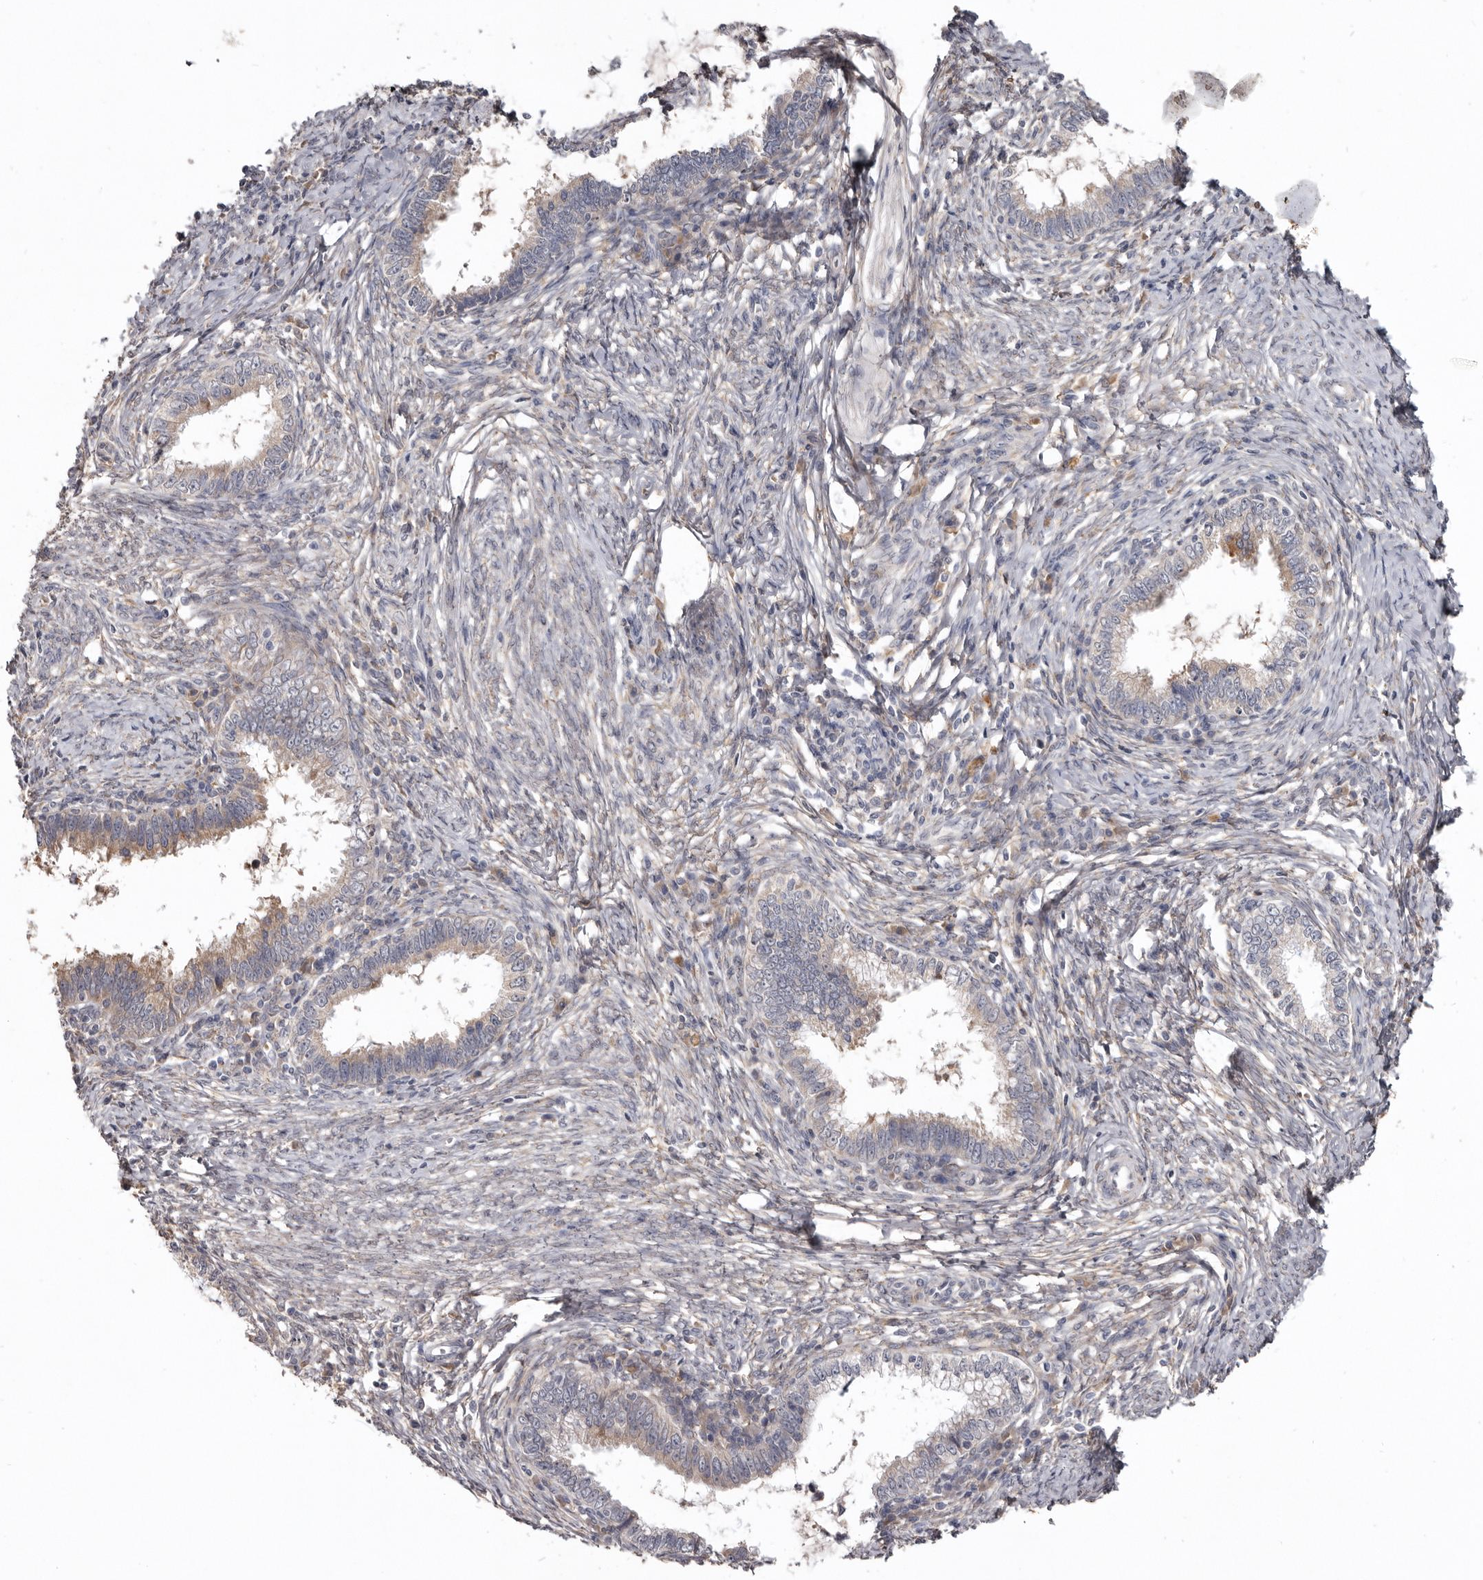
{"staining": {"intensity": "weak", "quantity": "<25%", "location": "cytoplasmic/membranous"}, "tissue": "cervical cancer", "cell_type": "Tumor cells", "image_type": "cancer", "snomed": [{"axis": "morphology", "description": "Adenocarcinoma, NOS"}, {"axis": "topography", "description": "Cervix"}], "caption": "This is an immunohistochemistry photomicrograph of cervical cancer (adenocarcinoma). There is no staining in tumor cells.", "gene": "NENF", "patient": {"sex": "female", "age": 36}}